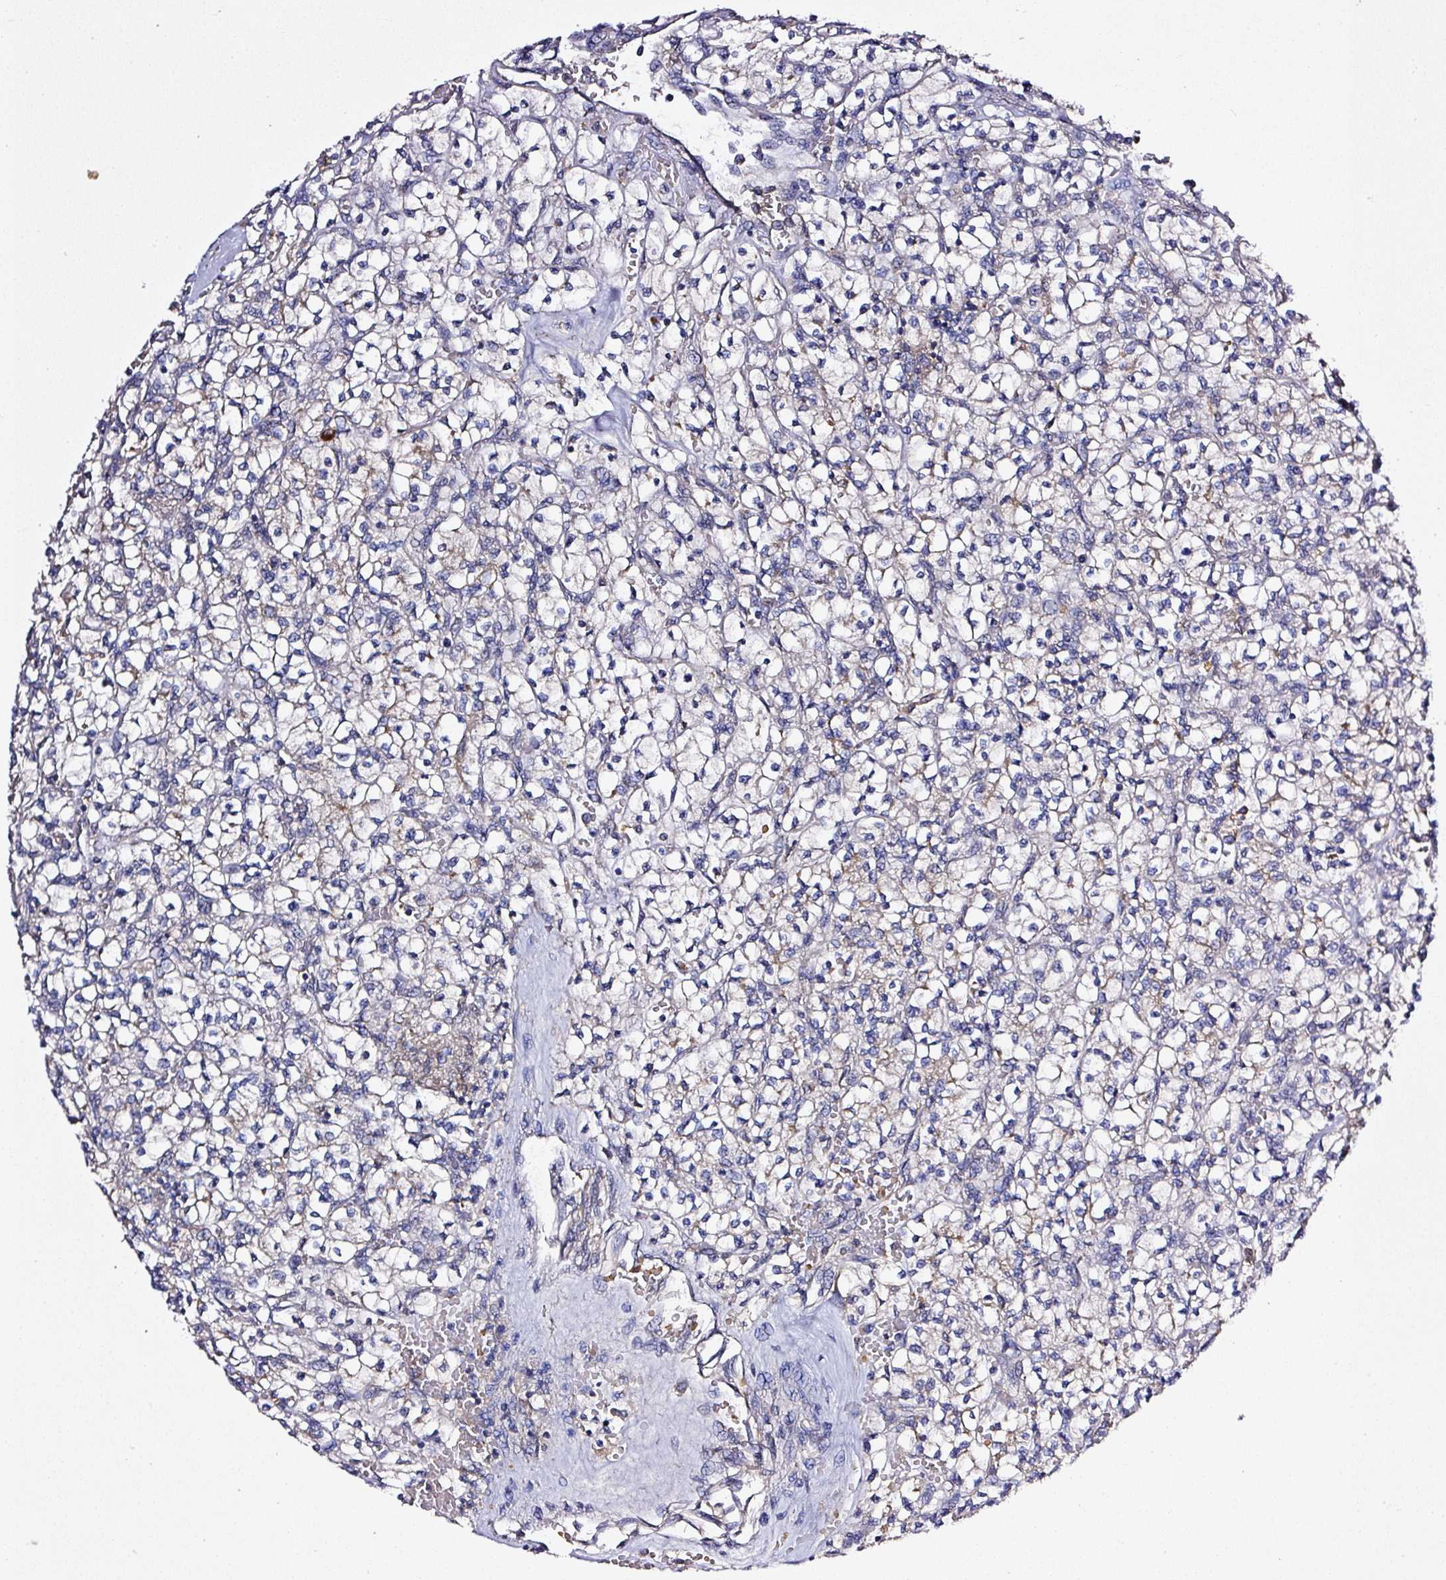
{"staining": {"intensity": "weak", "quantity": "25%-75%", "location": "cytoplasmic/membranous"}, "tissue": "renal cancer", "cell_type": "Tumor cells", "image_type": "cancer", "snomed": [{"axis": "morphology", "description": "Adenocarcinoma, NOS"}, {"axis": "topography", "description": "Kidney"}], "caption": "Protein staining displays weak cytoplasmic/membranous positivity in about 25%-75% of tumor cells in renal cancer (adenocarcinoma). The staining is performed using DAB (3,3'-diaminobenzidine) brown chromogen to label protein expression. The nuclei are counter-stained blue using hematoxylin.", "gene": "ZNF513", "patient": {"sex": "female", "age": 64}}